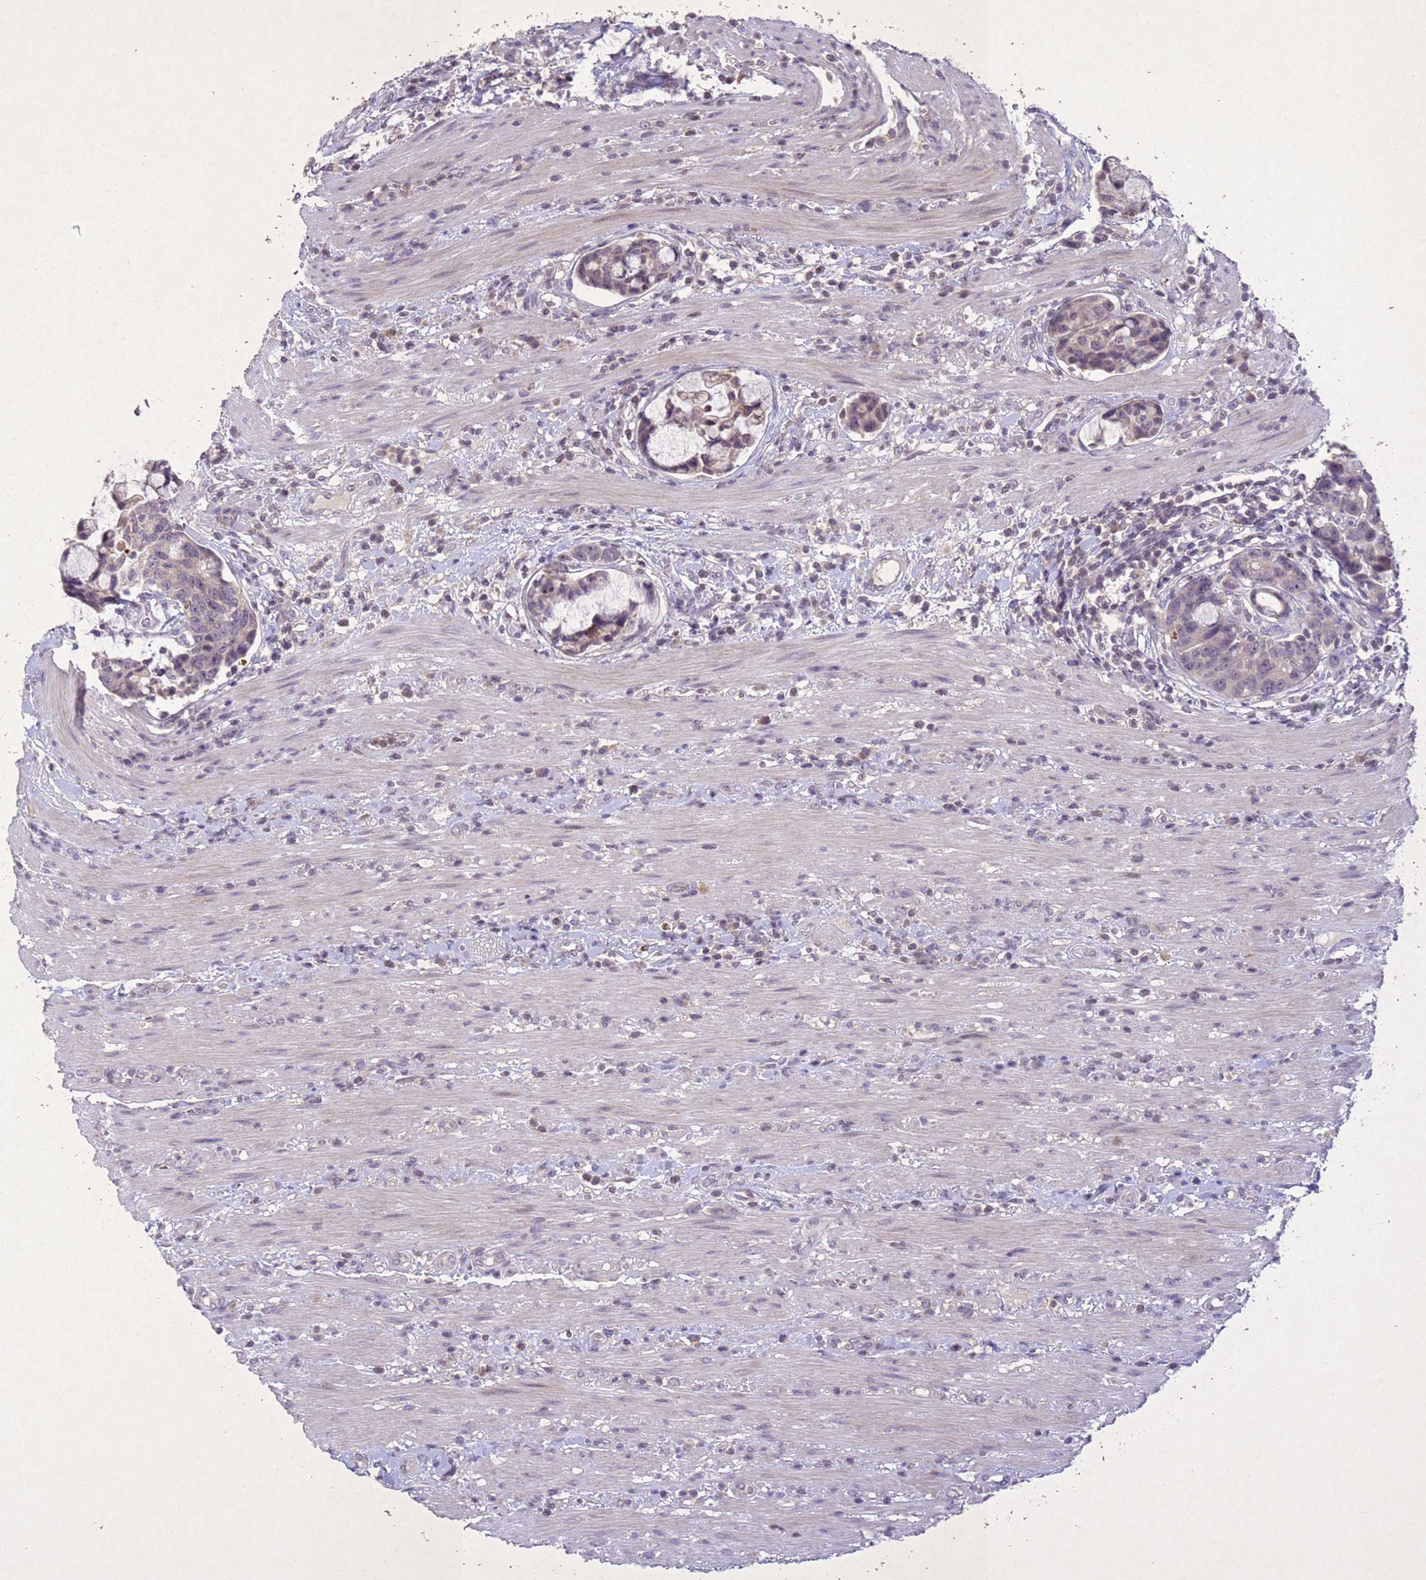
{"staining": {"intensity": "weak", "quantity": "<25%", "location": "cytoplasmic/membranous"}, "tissue": "colorectal cancer", "cell_type": "Tumor cells", "image_type": "cancer", "snomed": [{"axis": "morphology", "description": "Adenocarcinoma, NOS"}, {"axis": "topography", "description": "Colon"}], "caption": "Colorectal adenocarcinoma was stained to show a protein in brown. There is no significant positivity in tumor cells.", "gene": "NLRP11", "patient": {"sex": "female", "age": 82}}